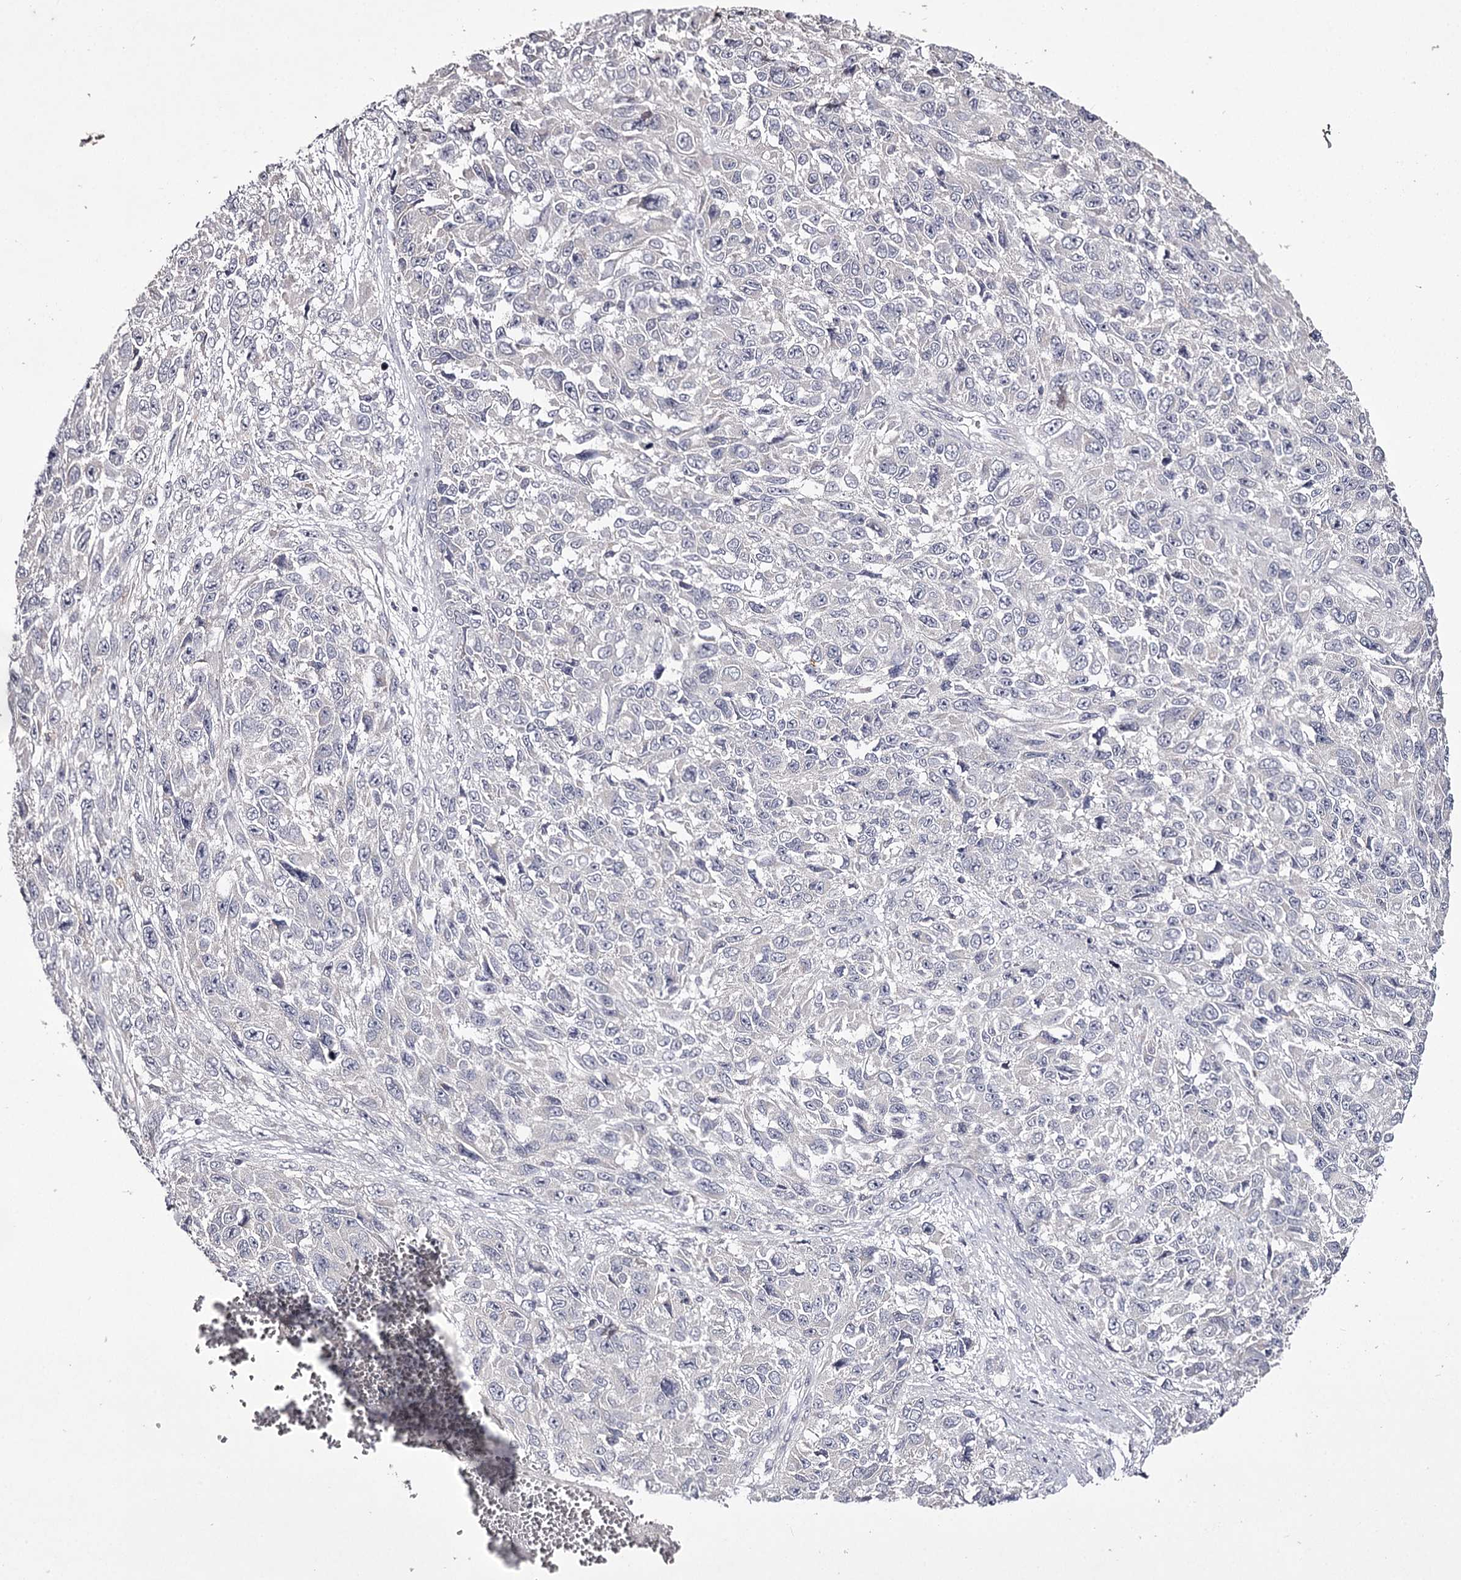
{"staining": {"intensity": "negative", "quantity": "none", "location": "none"}, "tissue": "melanoma", "cell_type": "Tumor cells", "image_type": "cancer", "snomed": [{"axis": "morphology", "description": "Normal tissue, NOS"}, {"axis": "morphology", "description": "Malignant melanoma, NOS"}, {"axis": "topography", "description": "Skin"}], "caption": "High power microscopy histopathology image of an IHC image of melanoma, revealing no significant positivity in tumor cells.", "gene": "PRM2", "patient": {"sex": "female", "age": 96}}